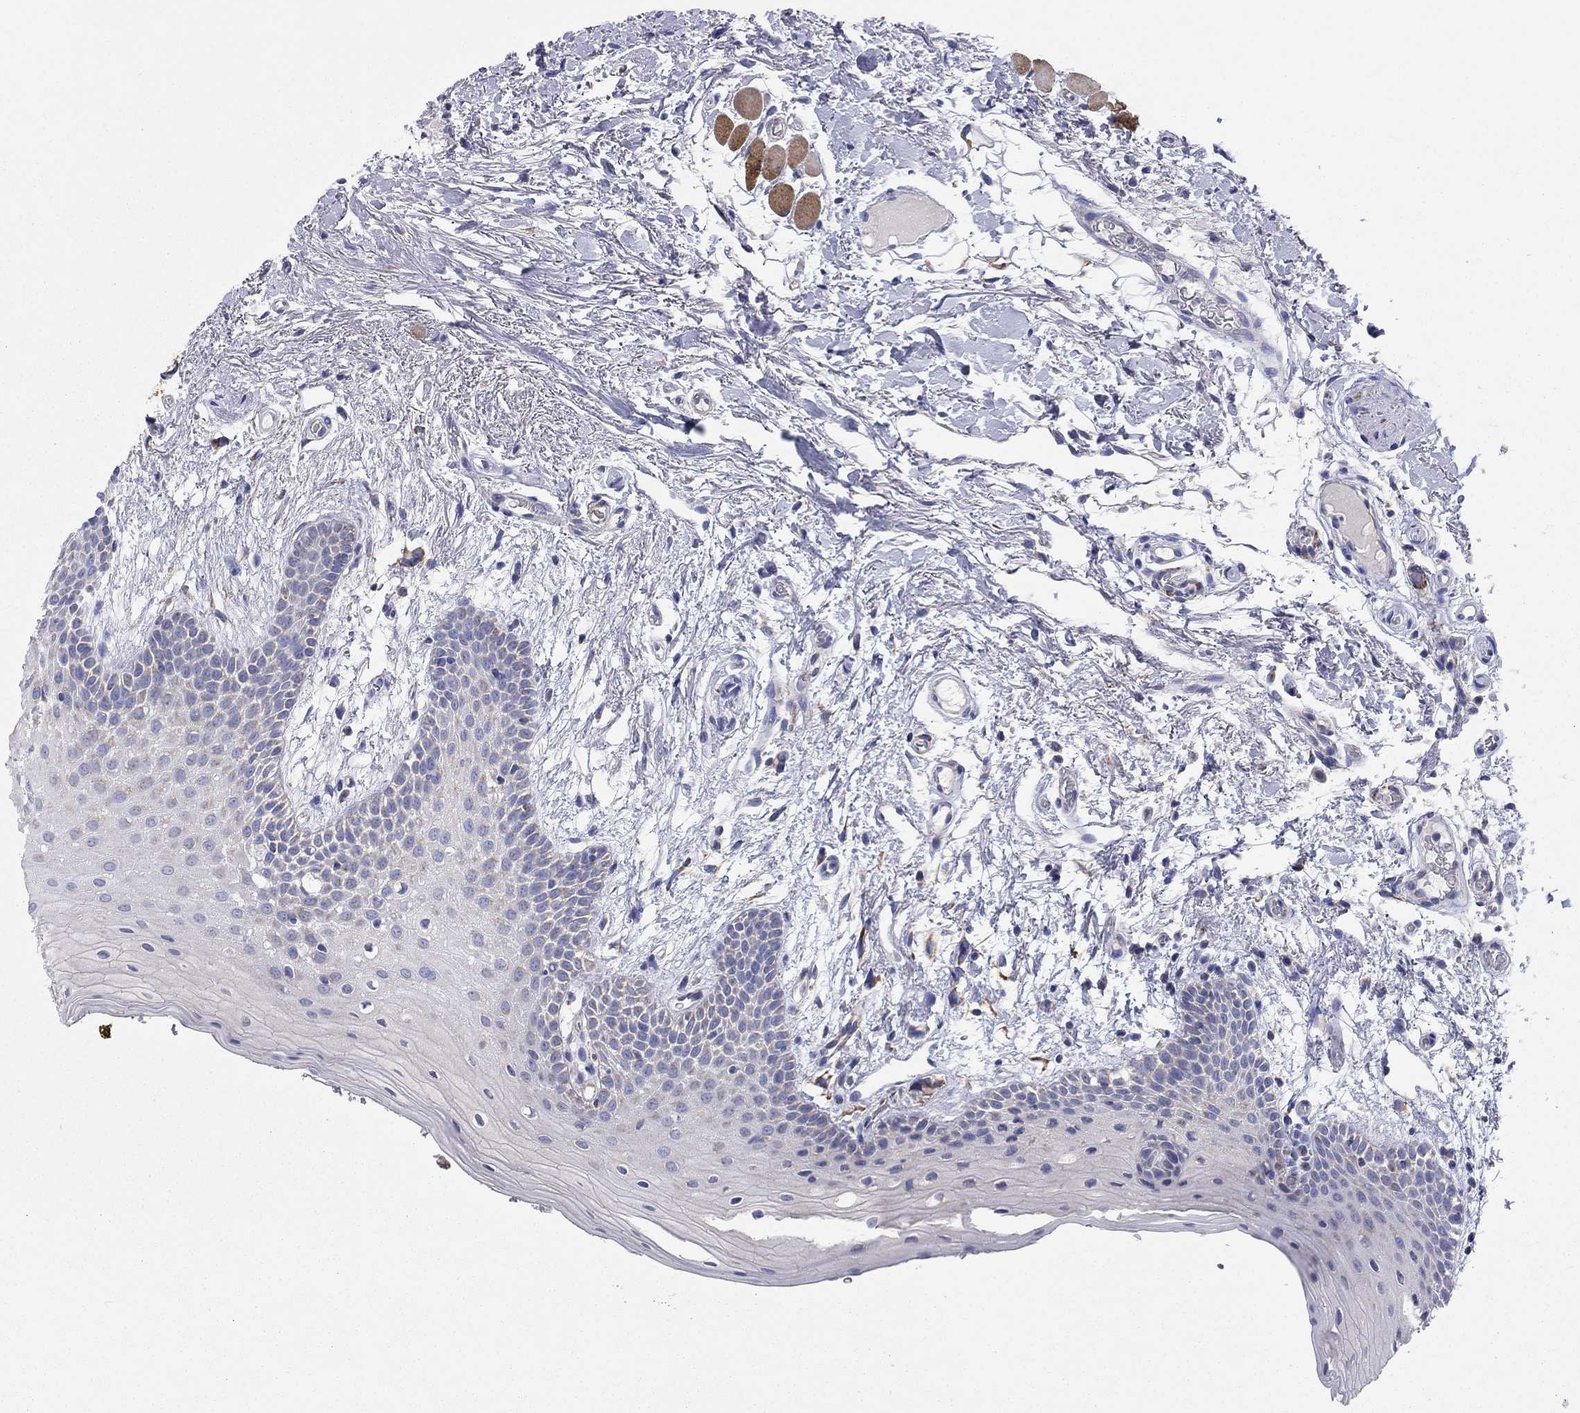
{"staining": {"intensity": "weak", "quantity": "<25%", "location": "cytoplasmic/membranous"}, "tissue": "oral mucosa", "cell_type": "Squamous epithelial cells", "image_type": "normal", "snomed": [{"axis": "morphology", "description": "Normal tissue, NOS"}, {"axis": "topography", "description": "Oral tissue"}, {"axis": "topography", "description": "Tounge, NOS"}], "caption": "Squamous epithelial cells show no significant protein expression in unremarkable oral mucosa. (Immunohistochemistry, brightfield microscopy, high magnification).", "gene": "MGST3", "patient": {"sex": "female", "age": 86}}